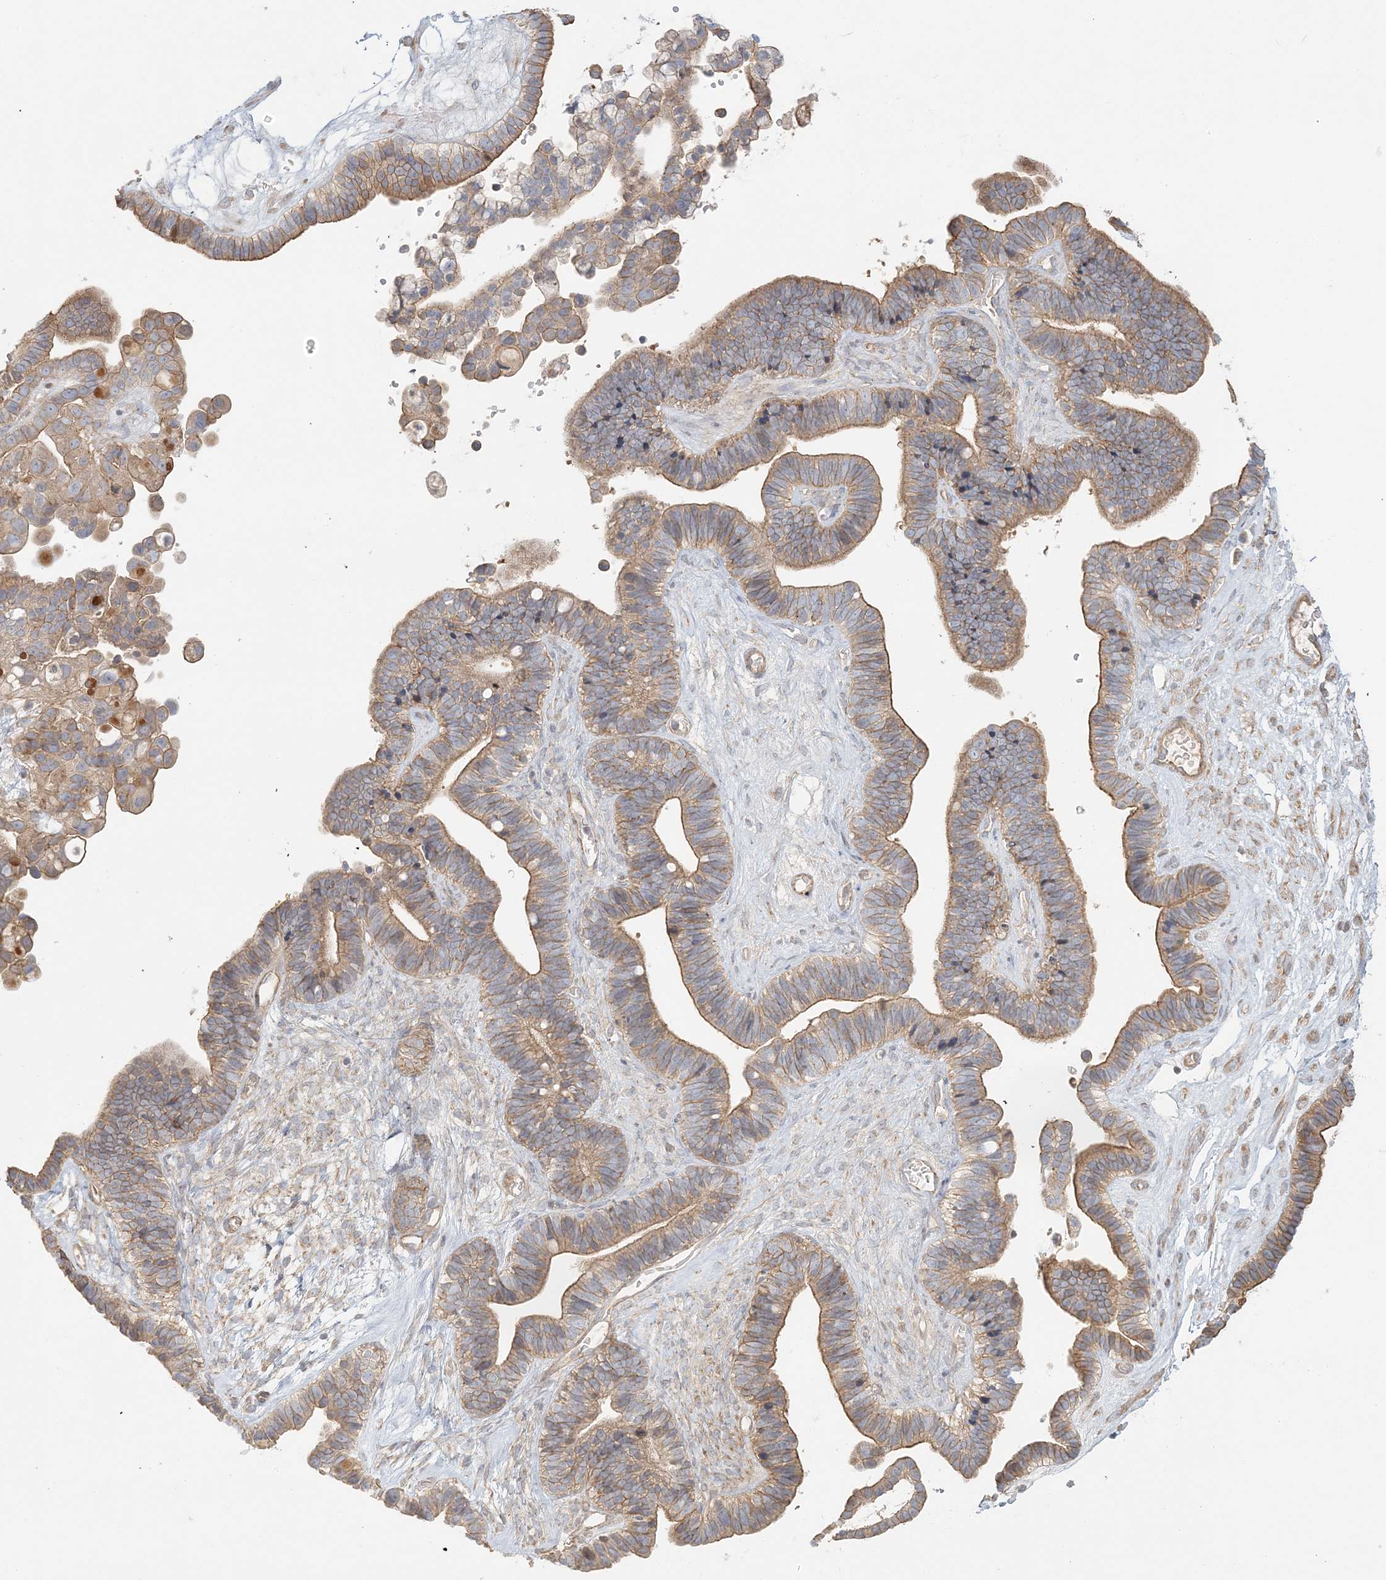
{"staining": {"intensity": "moderate", "quantity": ">75%", "location": "cytoplasmic/membranous"}, "tissue": "ovarian cancer", "cell_type": "Tumor cells", "image_type": "cancer", "snomed": [{"axis": "morphology", "description": "Cystadenocarcinoma, serous, NOS"}, {"axis": "topography", "description": "Ovary"}], "caption": "High-power microscopy captured an IHC micrograph of ovarian cancer, revealing moderate cytoplasmic/membranous staining in approximately >75% of tumor cells.", "gene": "KIAA0232", "patient": {"sex": "female", "age": 56}}